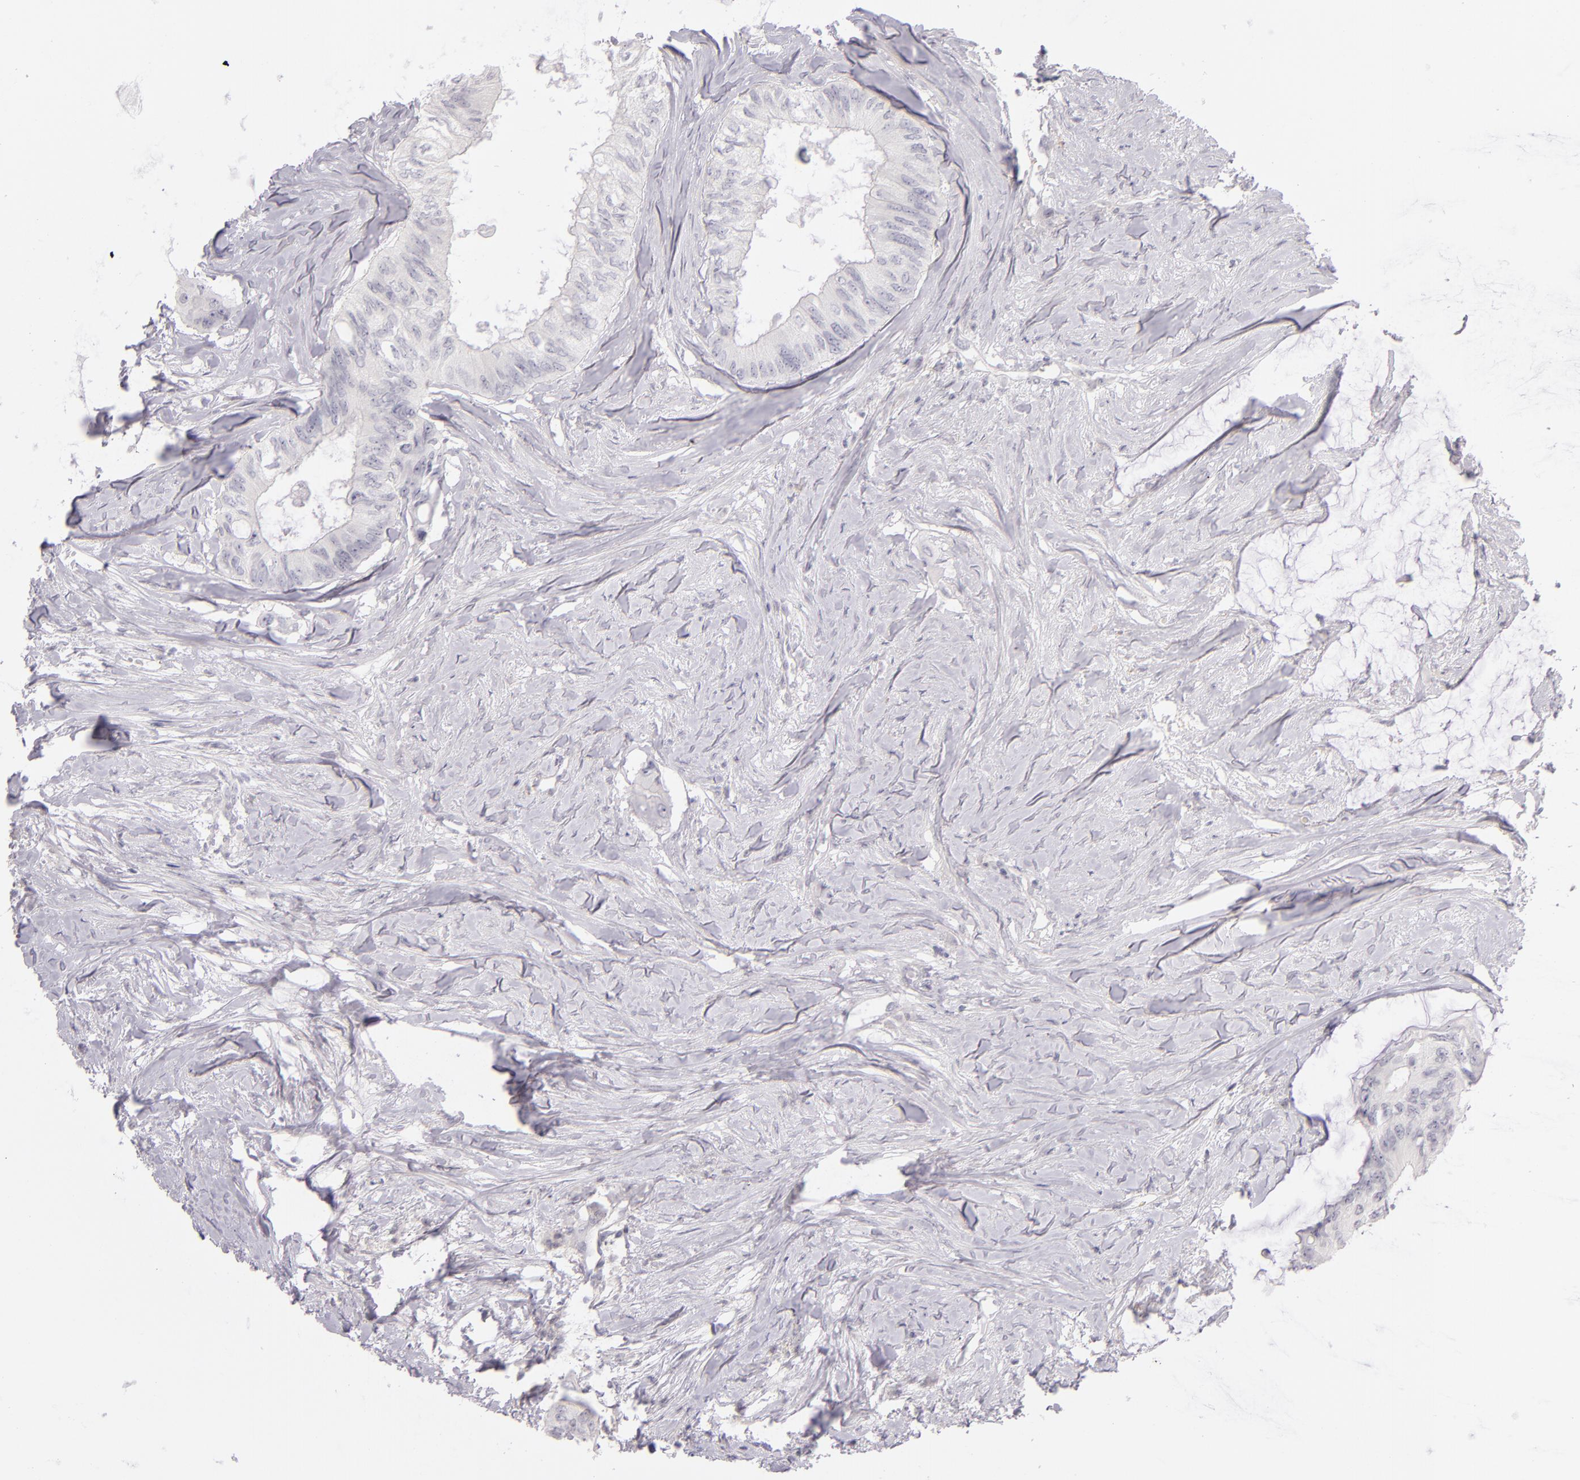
{"staining": {"intensity": "weak", "quantity": "<25%", "location": "nuclear"}, "tissue": "colorectal cancer", "cell_type": "Tumor cells", "image_type": "cancer", "snomed": [{"axis": "morphology", "description": "Adenocarcinoma, NOS"}, {"axis": "topography", "description": "Colon"}], "caption": "Immunohistochemistry (IHC) of human colorectal adenocarcinoma shows no positivity in tumor cells. (Stains: DAB (3,3'-diaminobenzidine) immunohistochemistry with hematoxylin counter stain, Microscopy: brightfield microscopy at high magnification).", "gene": "CD40", "patient": {"sex": "male", "age": 65}}